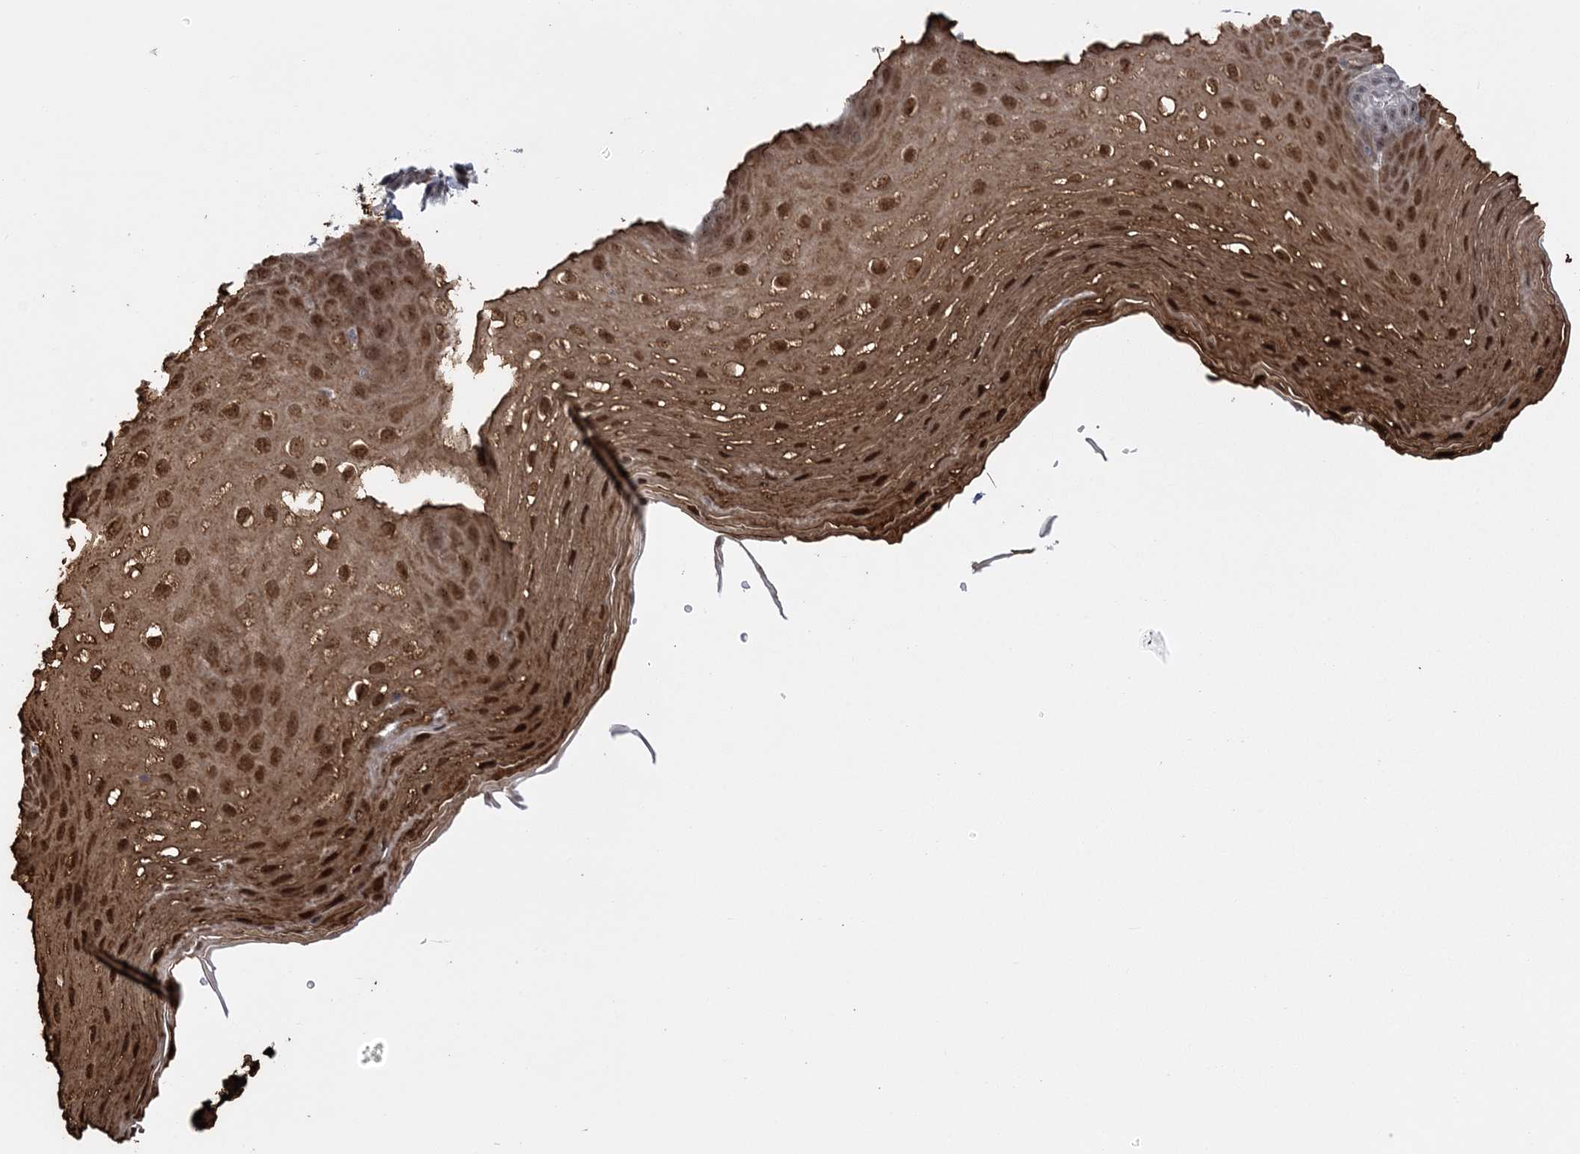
{"staining": {"intensity": "moderate", "quantity": "25%-75%", "location": "cytoplasmic/membranous,nuclear"}, "tissue": "esophagus", "cell_type": "Squamous epithelial cells", "image_type": "normal", "snomed": [{"axis": "morphology", "description": "Normal tissue, NOS"}, {"axis": "topography", "description": "Esophagus"}], "caption": "Esophagus stained for a protein displays moderate cytoplasmic/membranous,nuclear positivity in squamous epithelial cells. (DAB = brown stain, brightfield microscopy at high magnification).", "gene": "HOMEZ", "patient": {"sex": "female", "age": 66}}